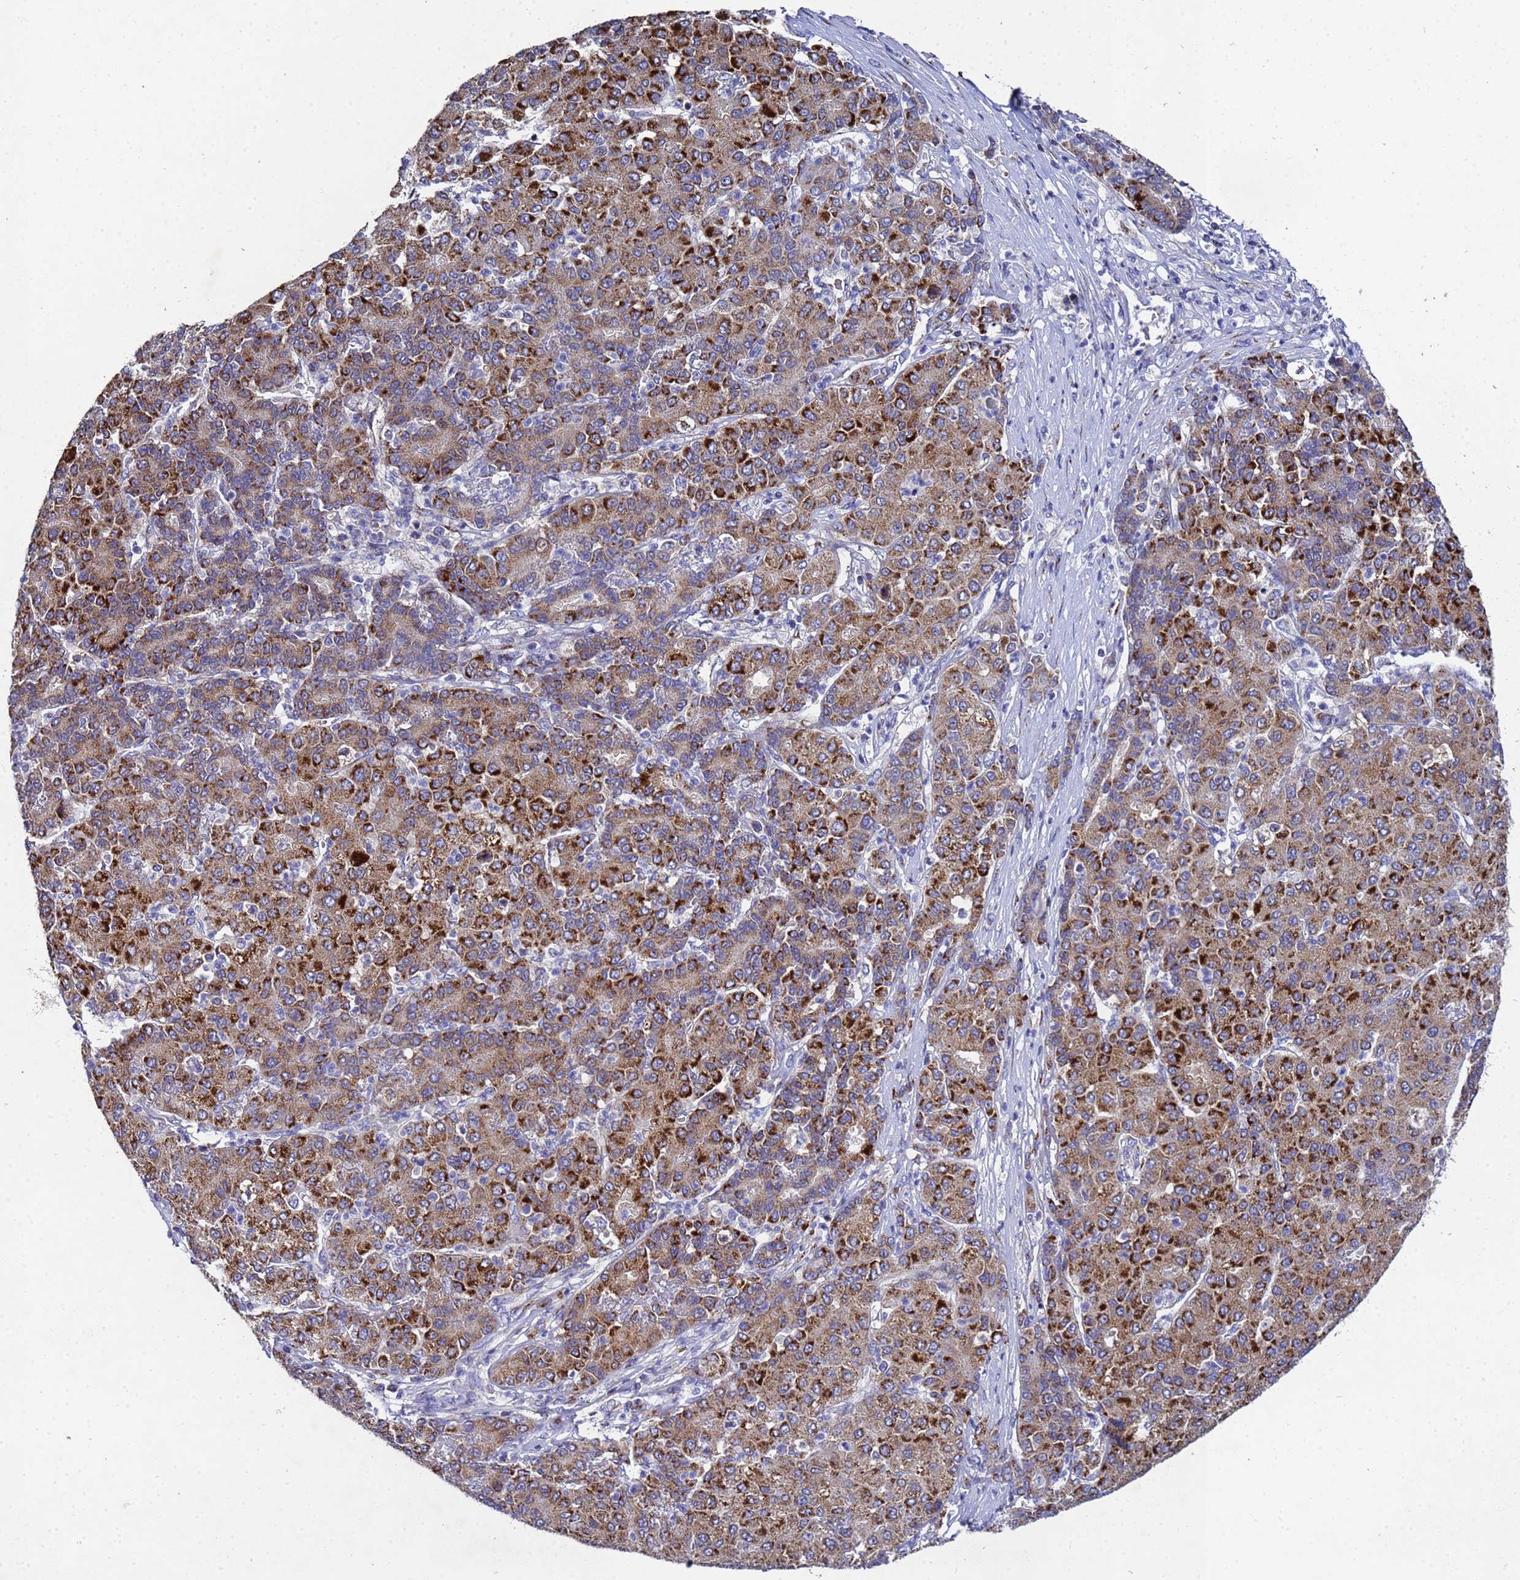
{"staining": {"intensity": "moderate", "quantity": ">75%", "location": "cytoplasmic/membranous"}, "tissue": "liver cancer", "cell_type": "Tumor cells", "image_type": "cancer", "snomed": [{"axis": "morphology", "description": "Carcinoma, Hepatocellular, NOS"}, {"axis": "topography", "description": "Liver"}], "caption": "Immunohistochemical staining of liver cancer exhibits moderate cytoplasmic/membranous protein staining in about >75% of tumor cells. (brown staining indicates protein expression, while blue staining denotes nuclei).", "gene": "NSUN6", "patient": {"sex": "male", "age": 65}}